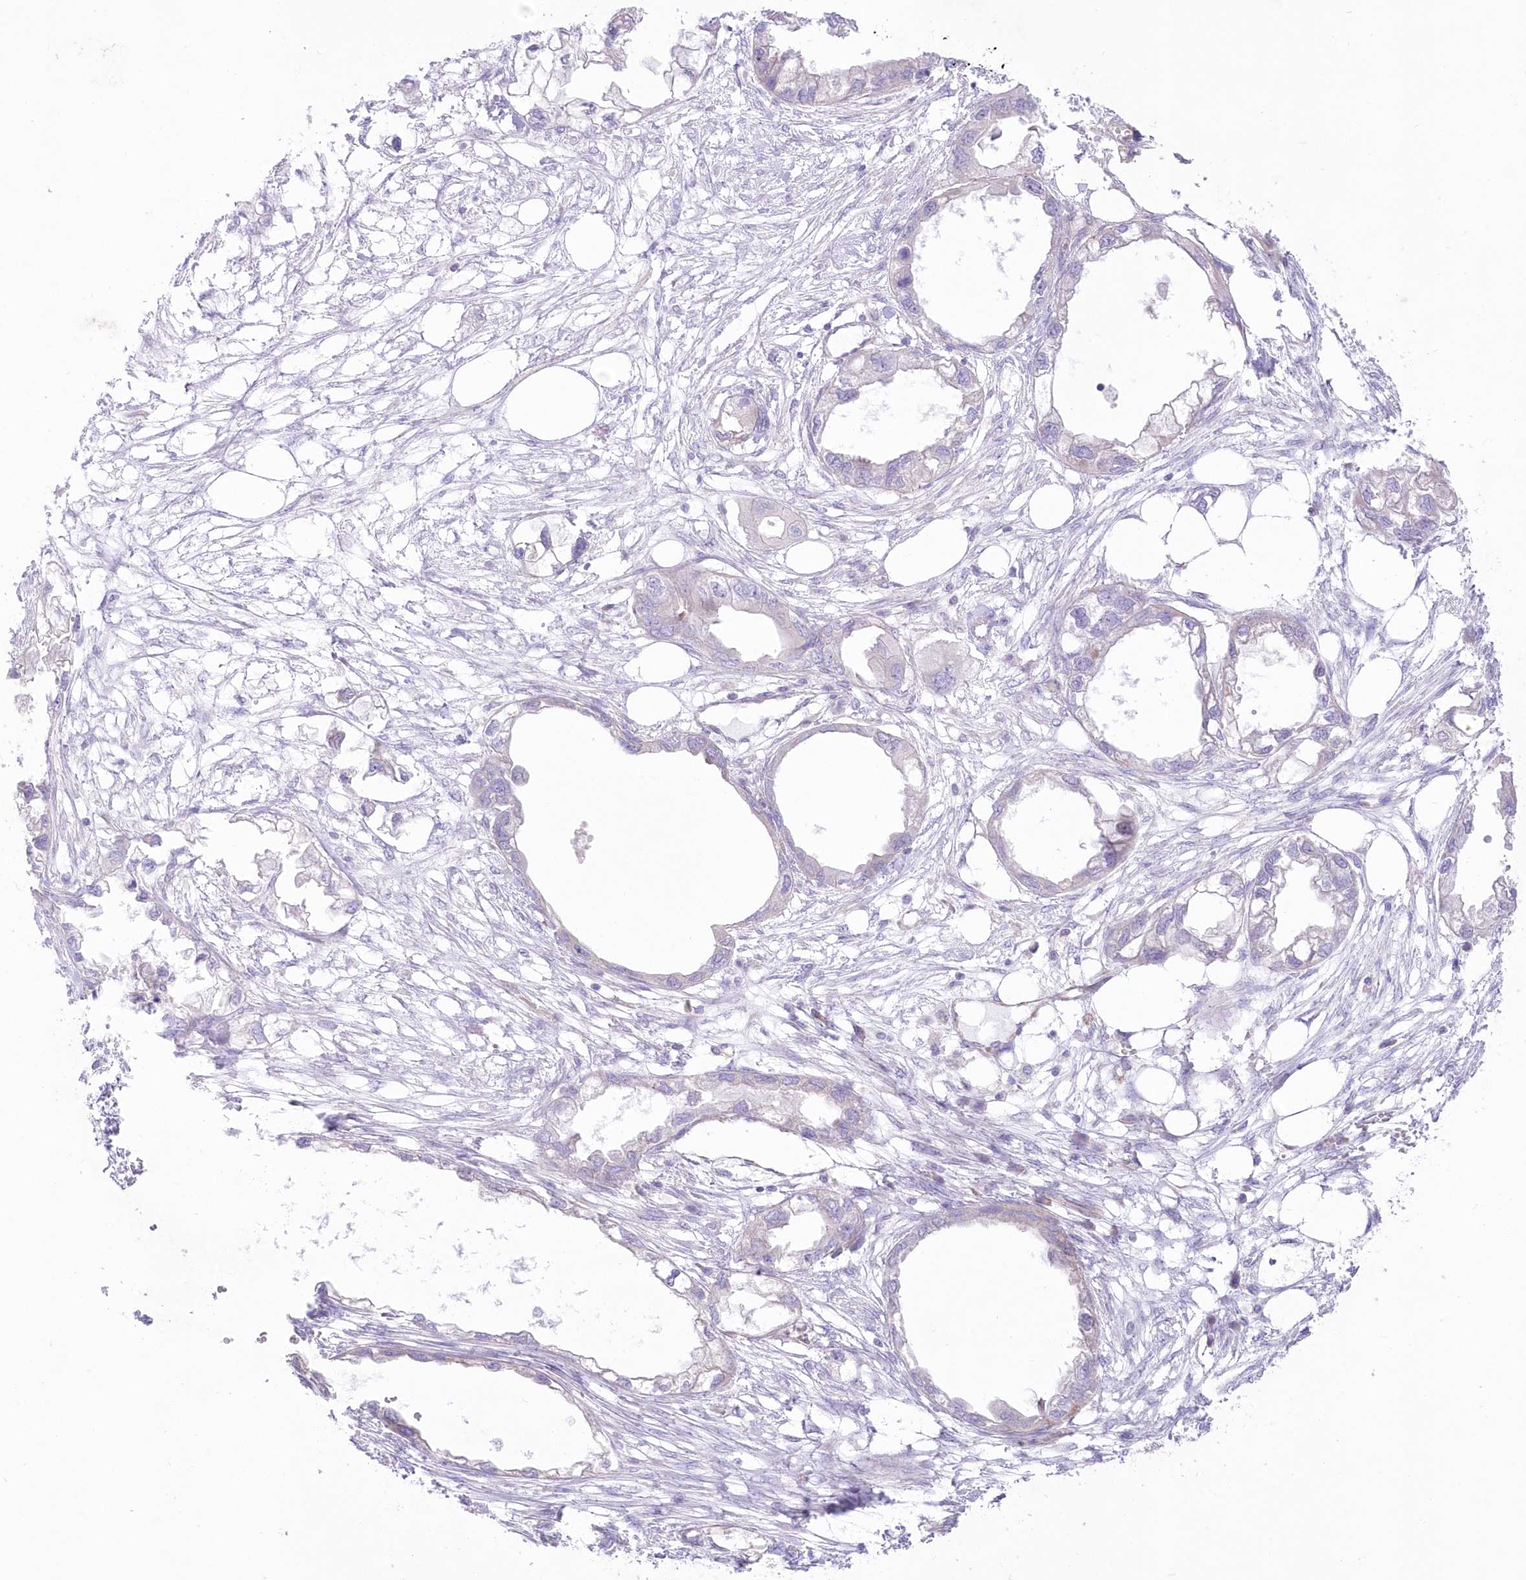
{"staining": {"intensity": "negative", "quantity": "none", "location": "none"}, "tissue": "endometrial cancer", "cell_type": "Tumor cells", "image_type": "cancer", "snomed": [{"axis": "morphology", "description": "Adenocarcinoma, NOS"}, {"axis": "morphology", "description": "Adenocarcinoma, metastatic, NOS"}, {"axis": "topography", "description": "Adipose tissue"}, {"axis": "topography", "description": "Endometrium"}], "caption": "High power microscopy histopathology image of an immunohistochemistry (IHC) histopathology image of endometrial adenocarcinoma, revealing no significant expression in tumor cells.", "gene": "ZNF843", "patient": {"sex": "female", "age": 67}}